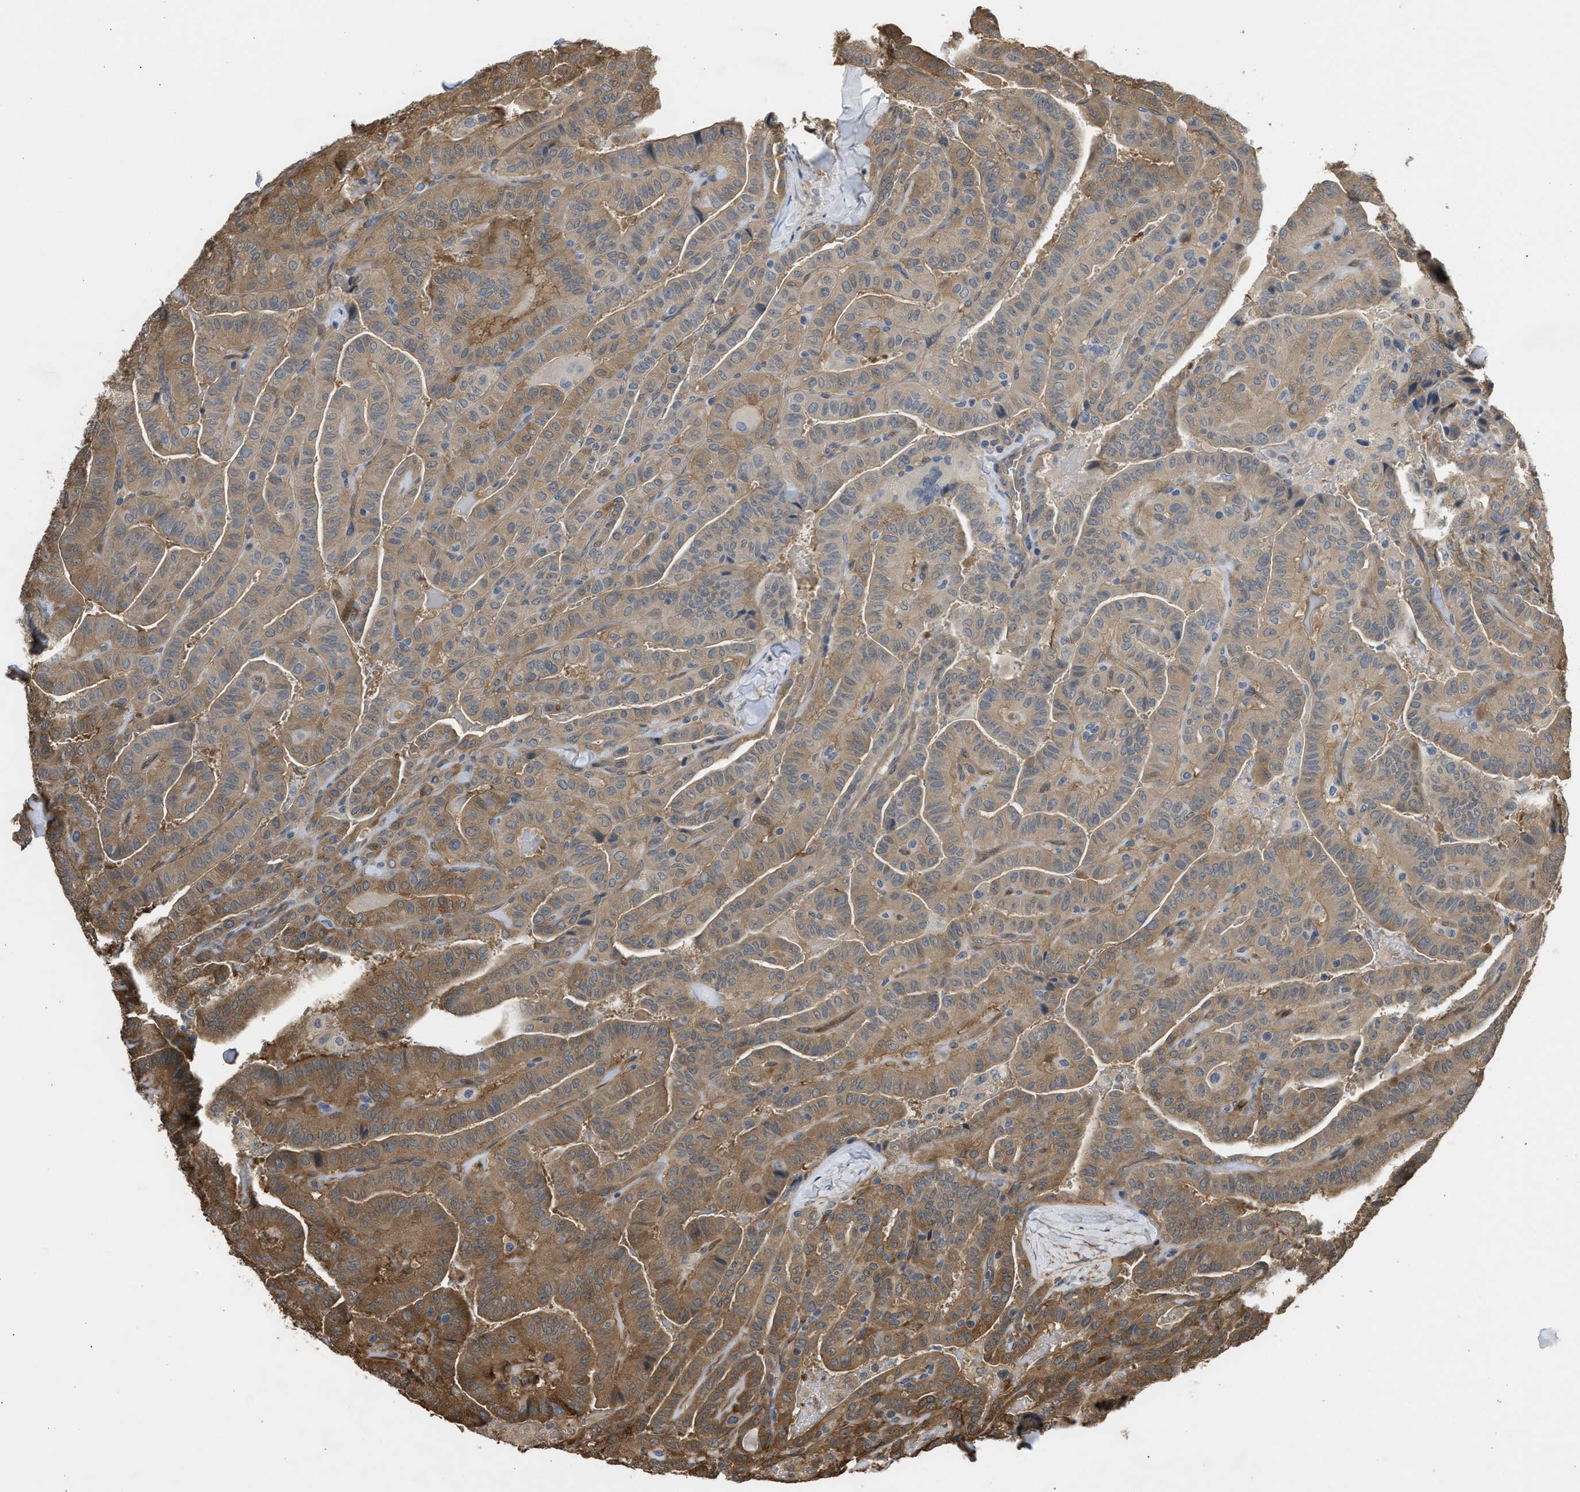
{"staining": {"intensity": "weak", "quantity": ">75%", "location": "cytoplasmic/membranous"}, "tissue": "thyroid cancer", "cell_type": "Tumor cells", "image_type": "cancer", "snomed": [{"axis": "morphology", "description": "Papillary adenocarcinoma, NOS"}, {"axis": "topography", "description": "Thyroid gland"}], "caption": "This histopathology image displays thyroid cancer stained with IHC to label a protein in brown. The cytoplasmic/membranous of tumor cells show weak positivity for the protein. Nuclei are counter-stained blue.", "gene": "BAG3", "patient": {"sex": "male", "age": 77}}